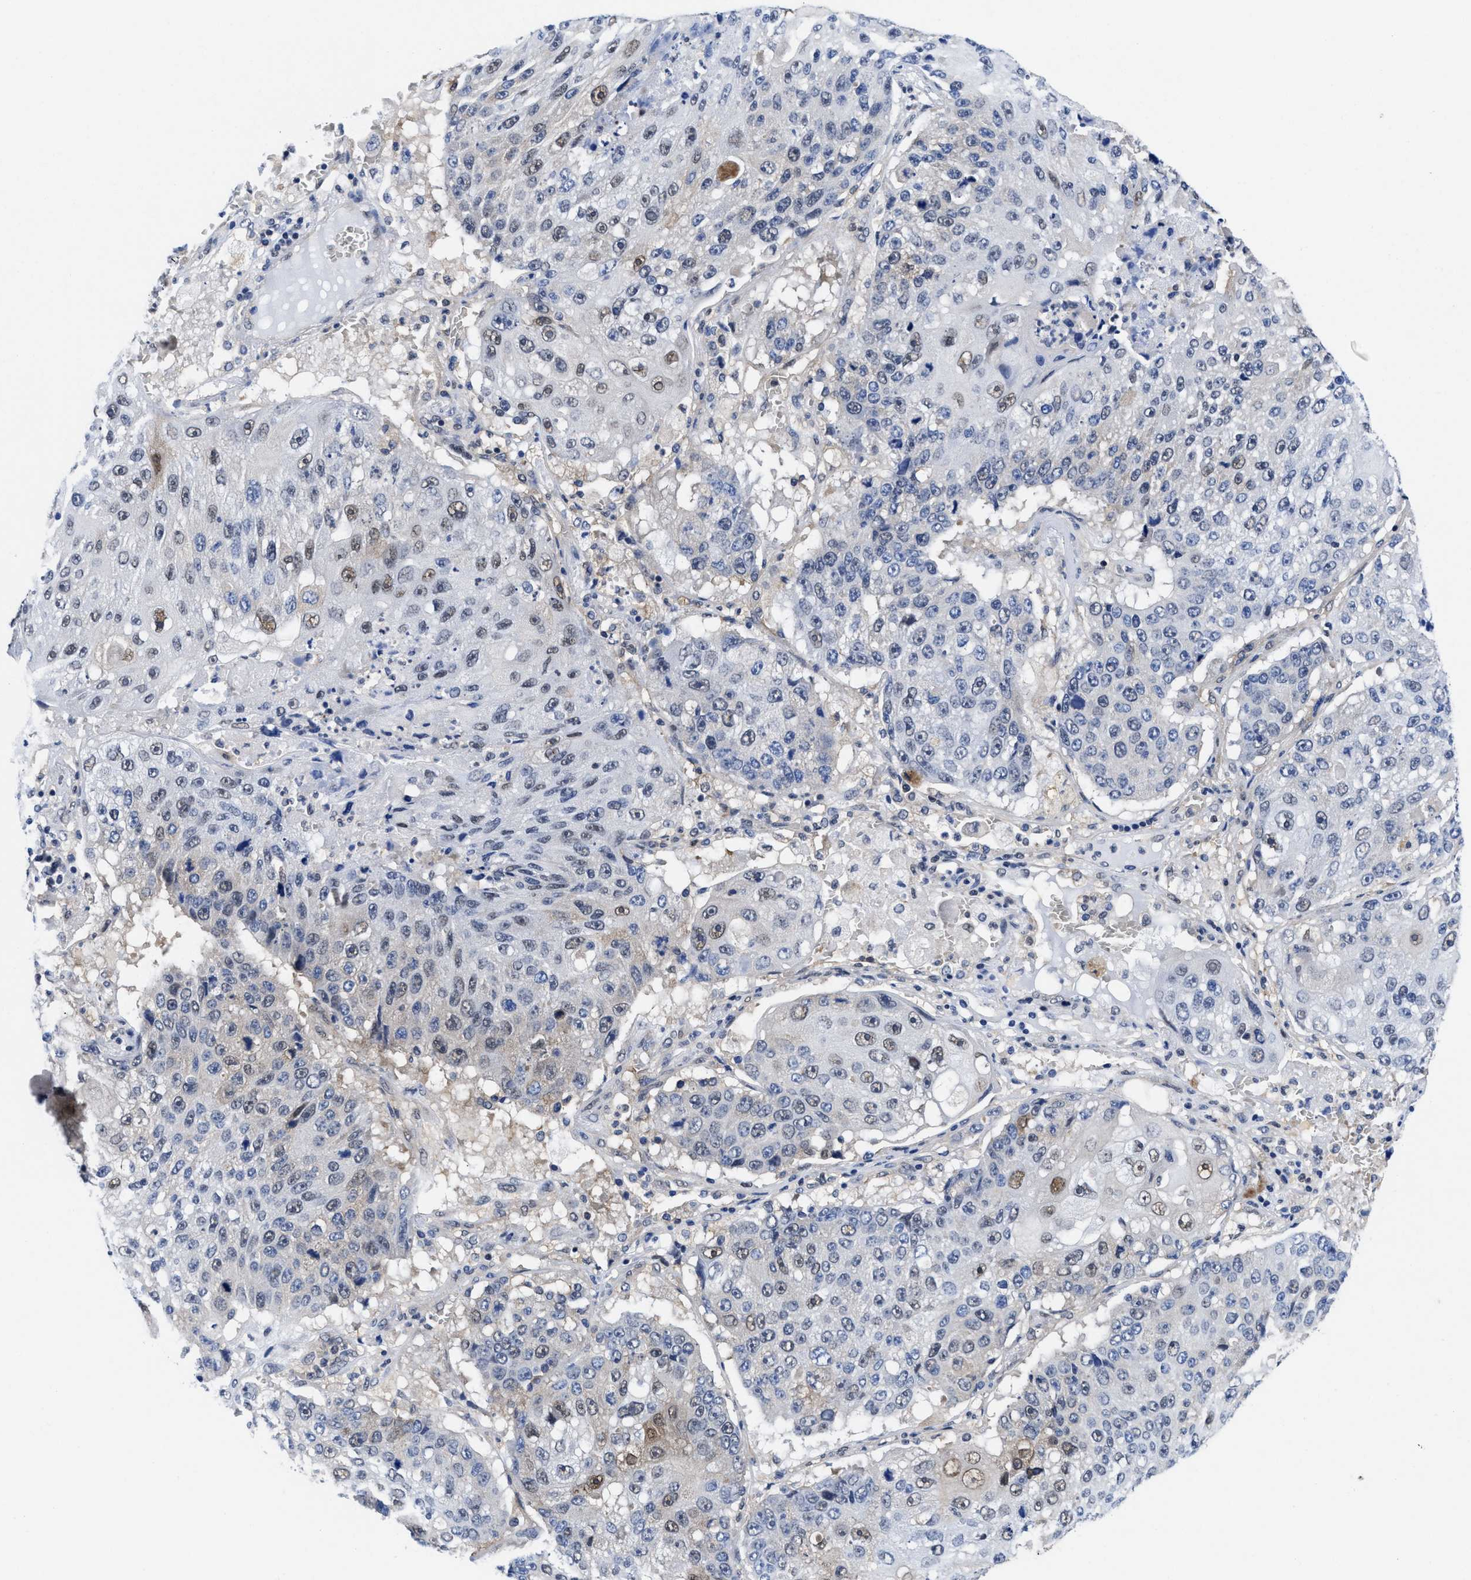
{"staining": {"intensity": "weak", "quantity": "<25%", "location": "nuclear"}, "tissue": "lung cancer", "cell_type": "Tumor cells", "image_type": "cancer", "snomed": [{"axis": "morphology", "description": "Squamous cell carcinoma, NOS"}, {"axis": "topography", "description": "Lung"}], "caption": "The immunohistochemistry histopathology image has no significant positivity in tumor cells of squamous cell carcinoma (lung) tissue.", "gene": "ACLY", "patient": {"sex": "male", "age": 61}}